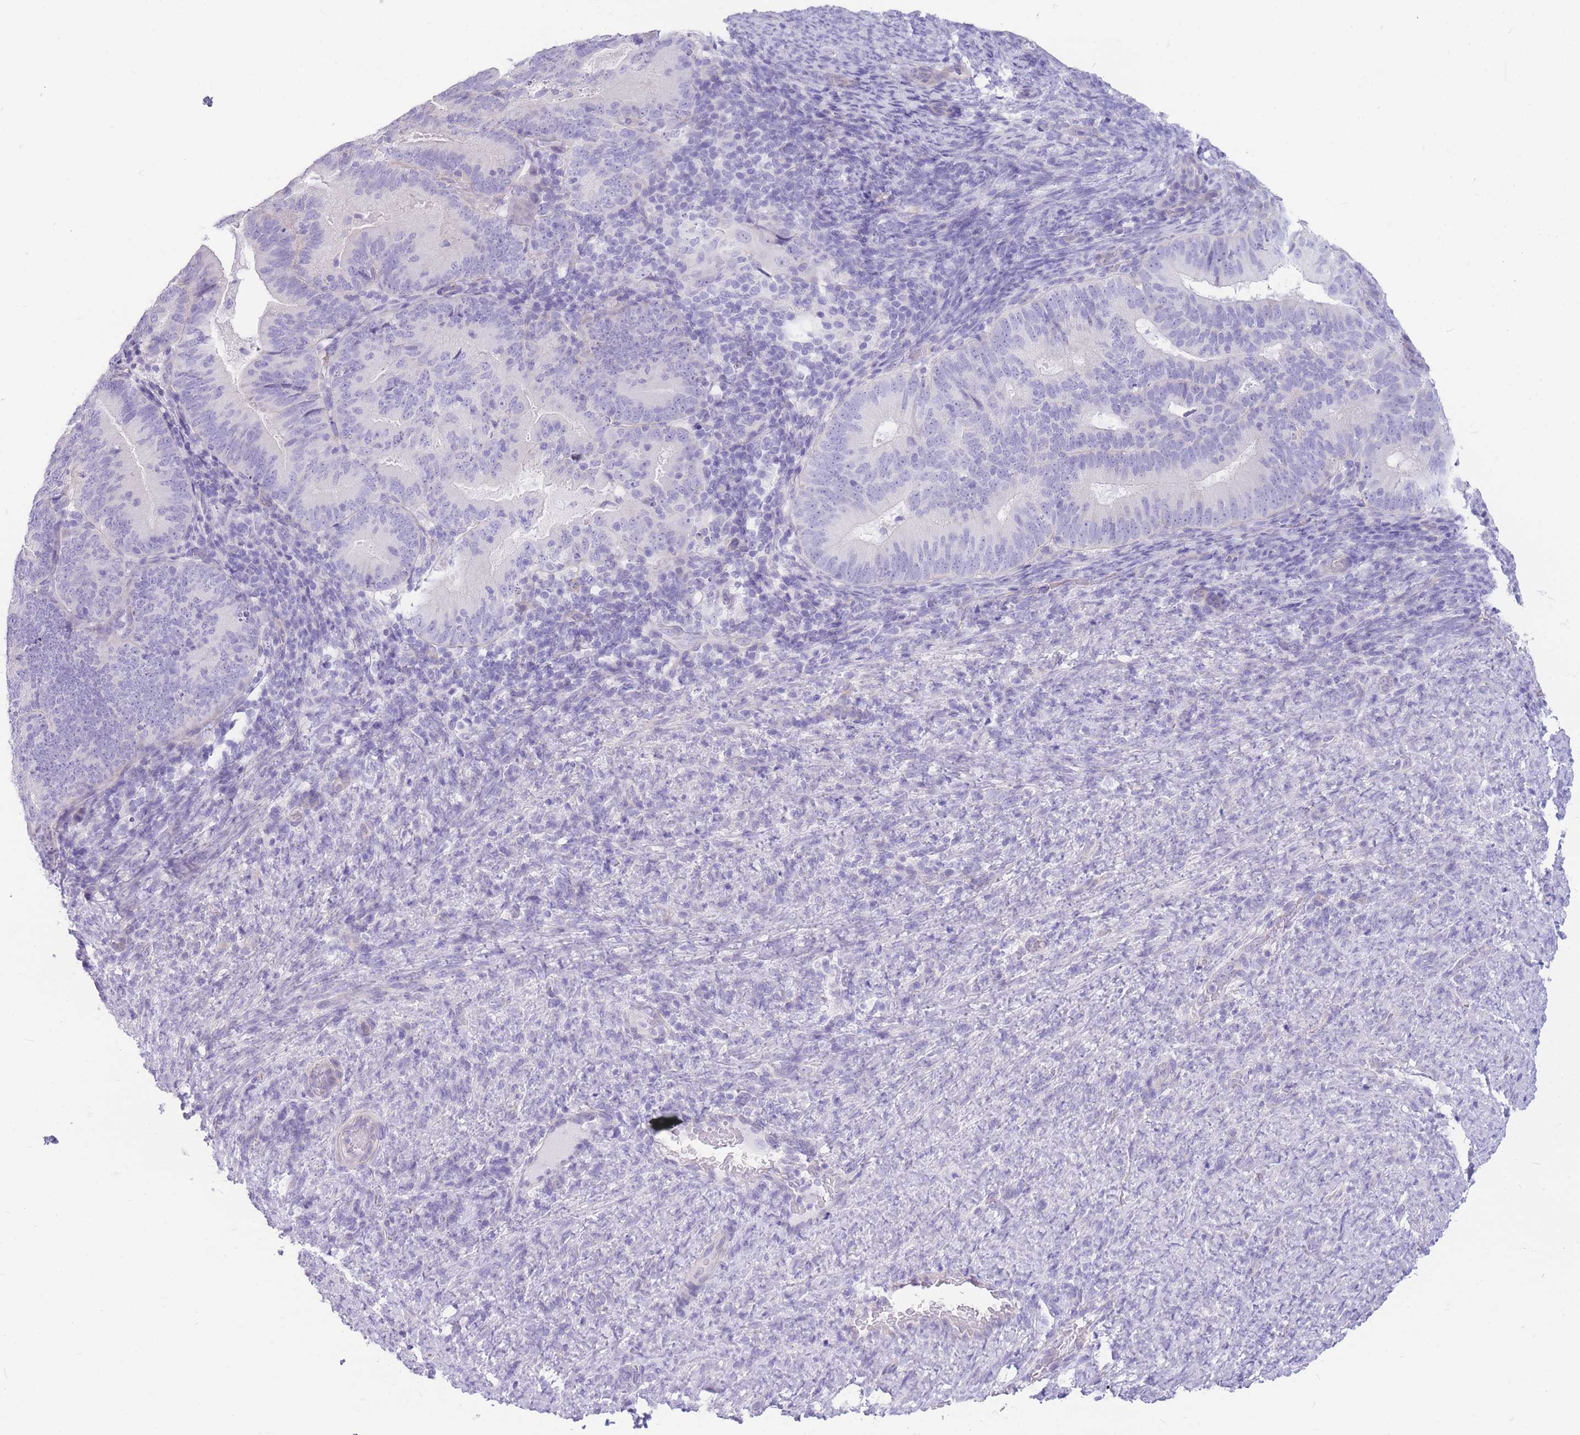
{"staining": {"intensity": "negative", "quantity": "none", "location": "none"}, "tissue": "endometrial cancer", "cell_type": "Tumor cells", "image_type": "cancer", "snomed": [{"axis": "morphology", "description": "Adenocarcinoma, NOS"}, {"axis": "topography", "description": "Endometrium"}], "caption": "There is no significant positivity in tumor cells of endometrial cancer (adenocarcinoma).", "gene": "ZNF311", "patient": {"sex": "female", "age": 70}}